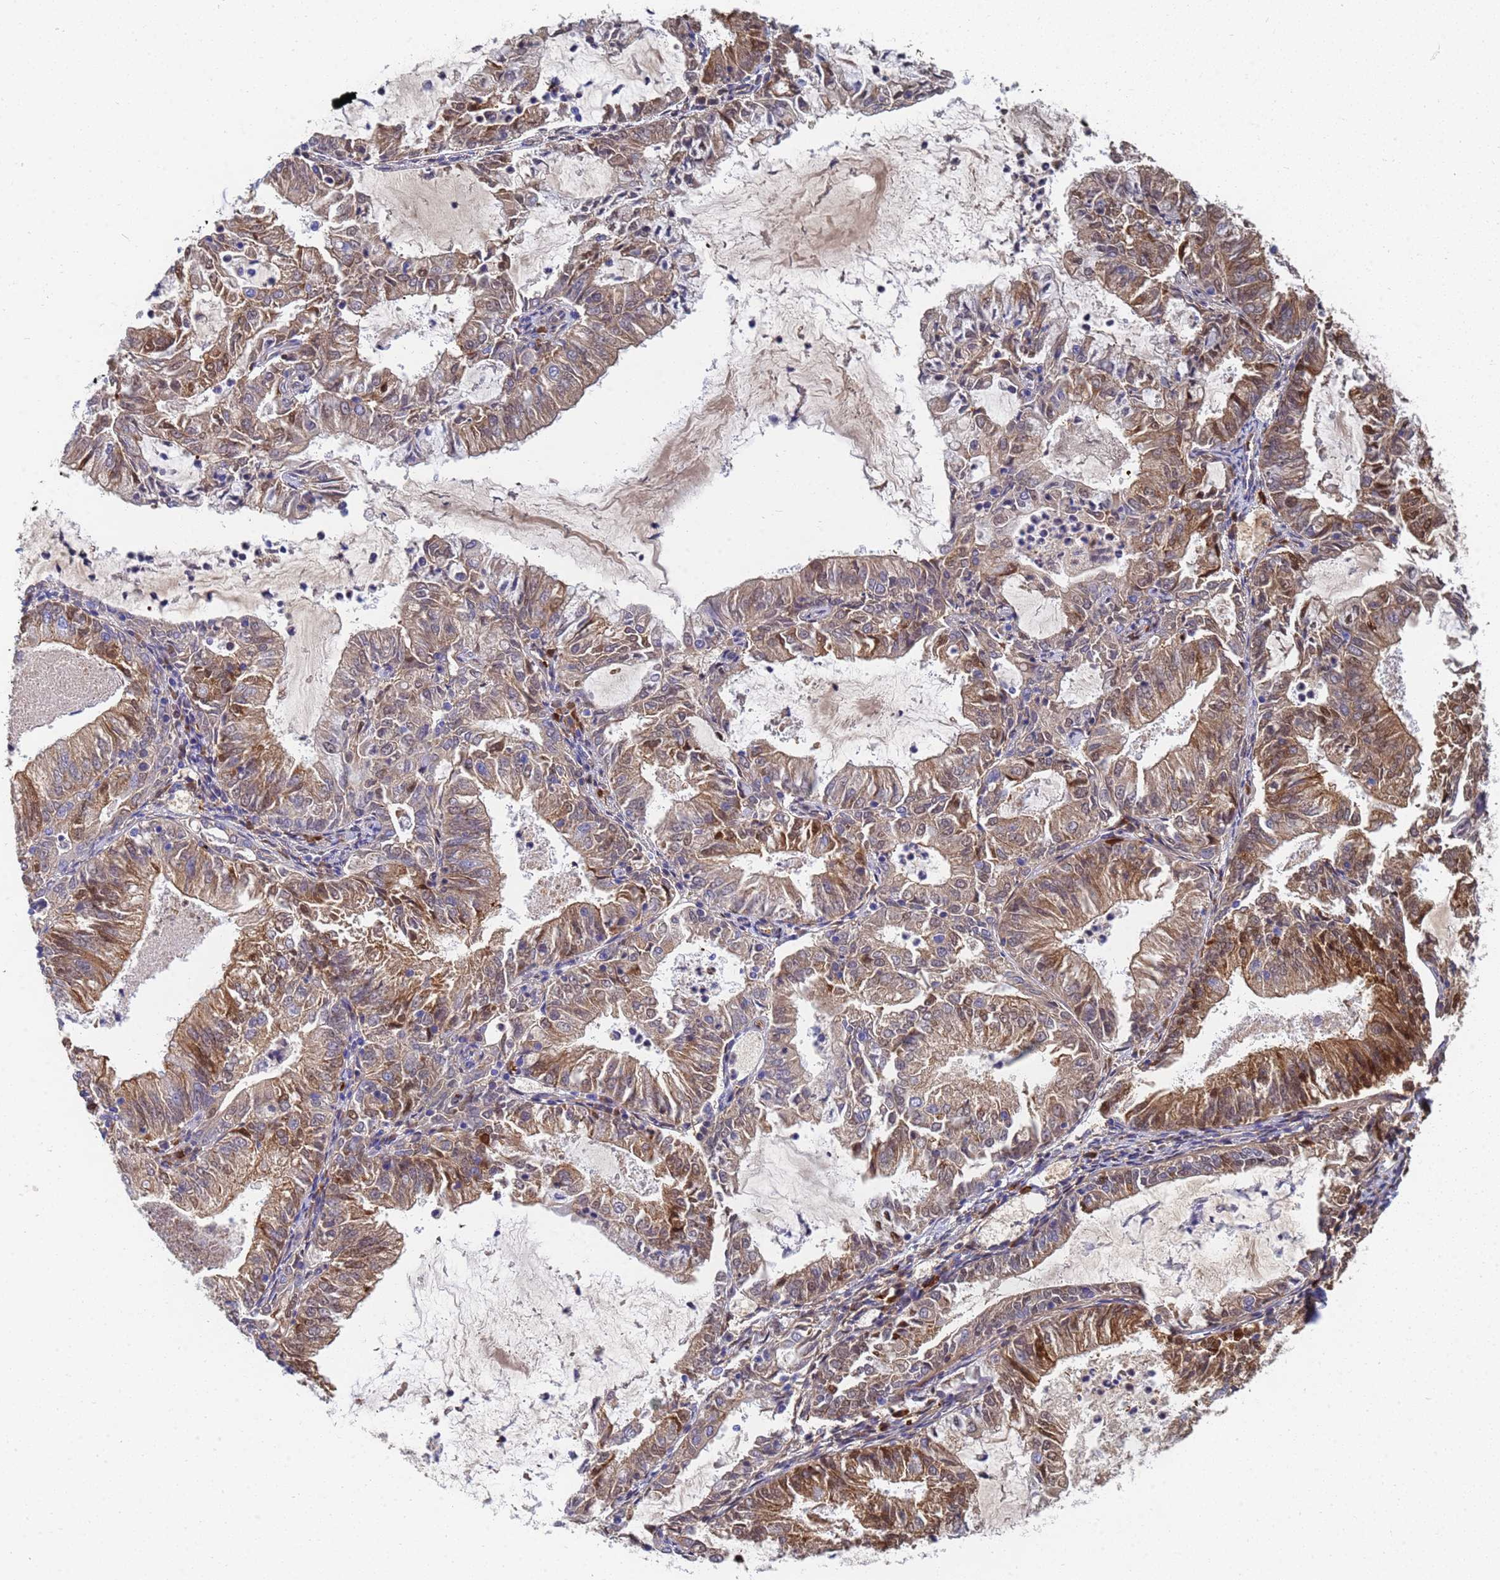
{"staining": {"intensity": "moderate", "quantity": ">75%", "location": "cytoplasmic/membranous"}, "tissue": "endometrial cancer", "cell_type": "Tumor cells", "image_type": "cancer", "snomed": [{"axis": "morphology", "description": "Adenocarcinoma, NOS"}, {"axis": "topography", "description": "Endometrium"}], "caption": "Human endometrial cancer stained for a protein (brown) reveals moderate cytoplasmic/membranous positive staining in about >75% of tumor cells.", "gene": "LBX2", "patient": {"sex": "female", "age": 57}}